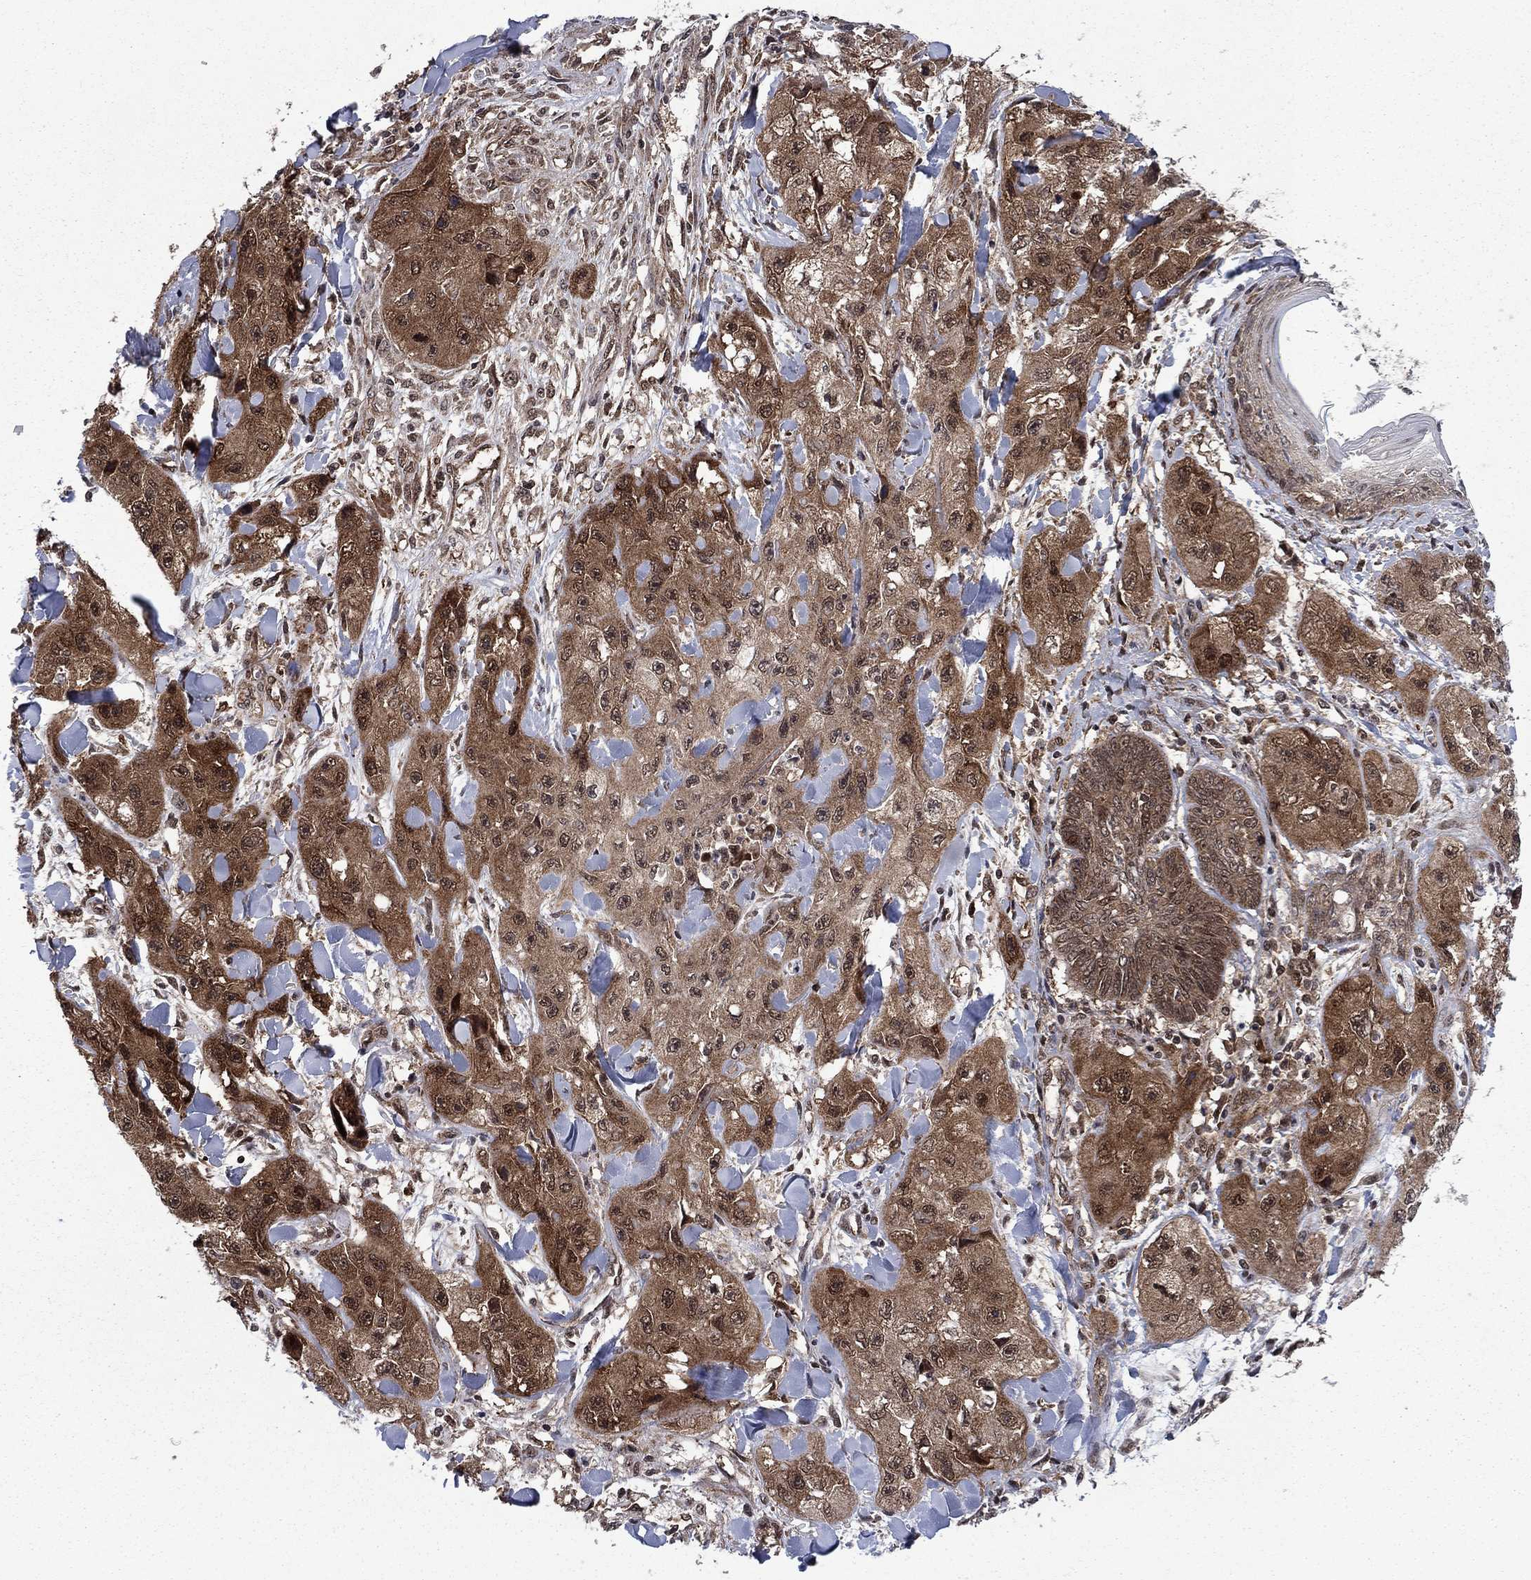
{"staining": {"intensity": "moderate", "quantity": "25%-75%", "location": "cytoplasmic/membranous"}, "tissue": "skin cancer", "cell_type": "Tumor cells", "image_type": "cancer", "snomed": [{"axis": "morphology", "description": "Squamous cell carcinoma, NOS"}, {"axis": "topography", "description": "Skin"}, {"axis": "topography", "description": "Subcutis"}], "caption": "Protein expression analysis of human skin cancer (squamous cell carcinoma) reveals moderate cytoplasmic/membranous expression in approximately 25%-75% of tumor cells.", "gene": "DNAJA1", "patient": {"sex": "male", "age": 73}}